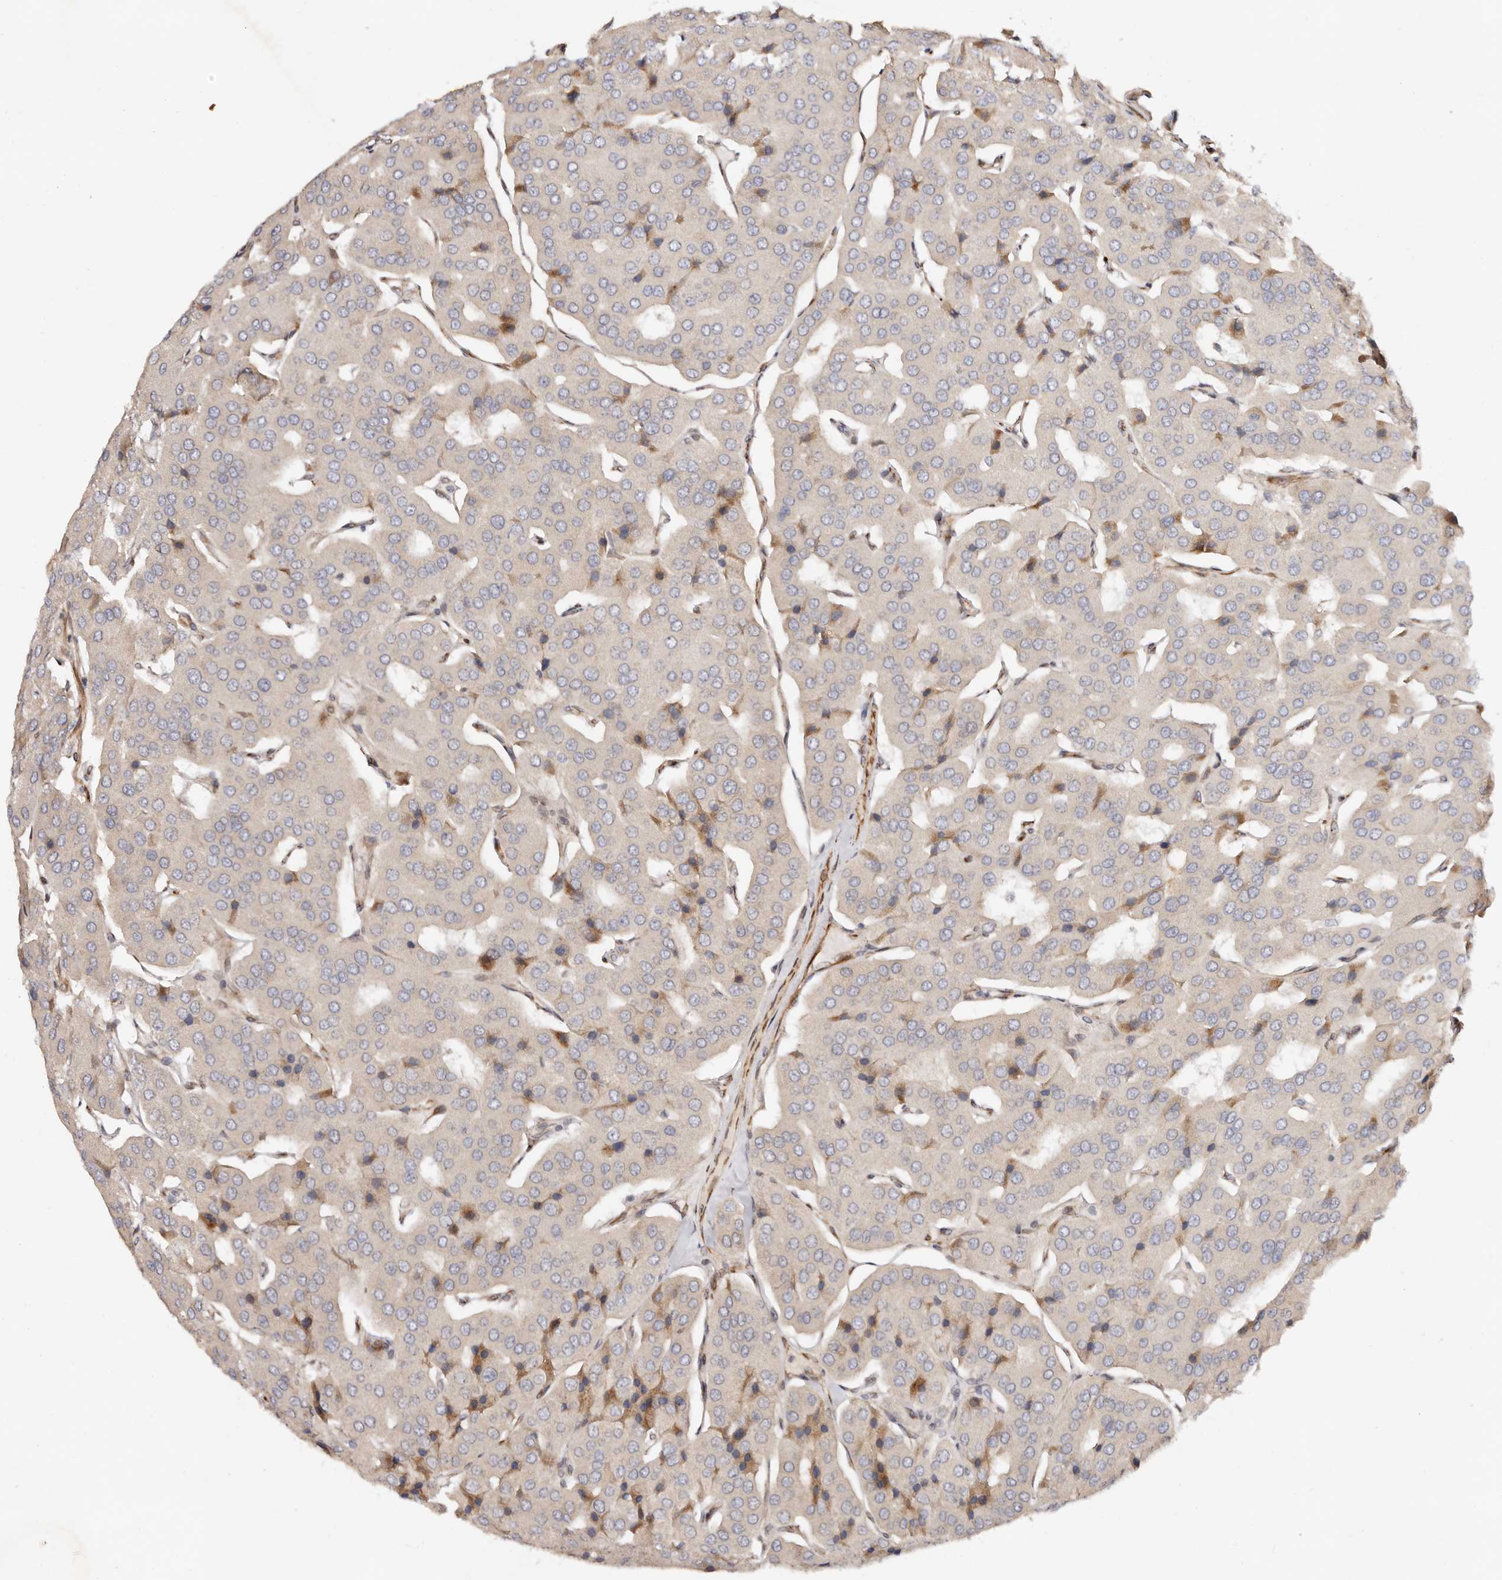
{"staining": {"intensity": "negative", "quantity": "none", "location": "none"}, "tissue": "parathyroid gland", "cell_type": "Glandular cells", "image_type": "normal", "snomed": [{"axis": "morphology", "description": "Normal tissue, NOS"}, {"axis": "morphology", "description": "Adenoma, NOS"}, {"axis": "topography", "description": "Parathyroid gland"}], "caption": "Photomicrograph shows no protein positivity in glandular cells of unremarkable parathyroid gland.", "gene": "BCL2L15", "patient": {"sex": "female", "age": 86}}